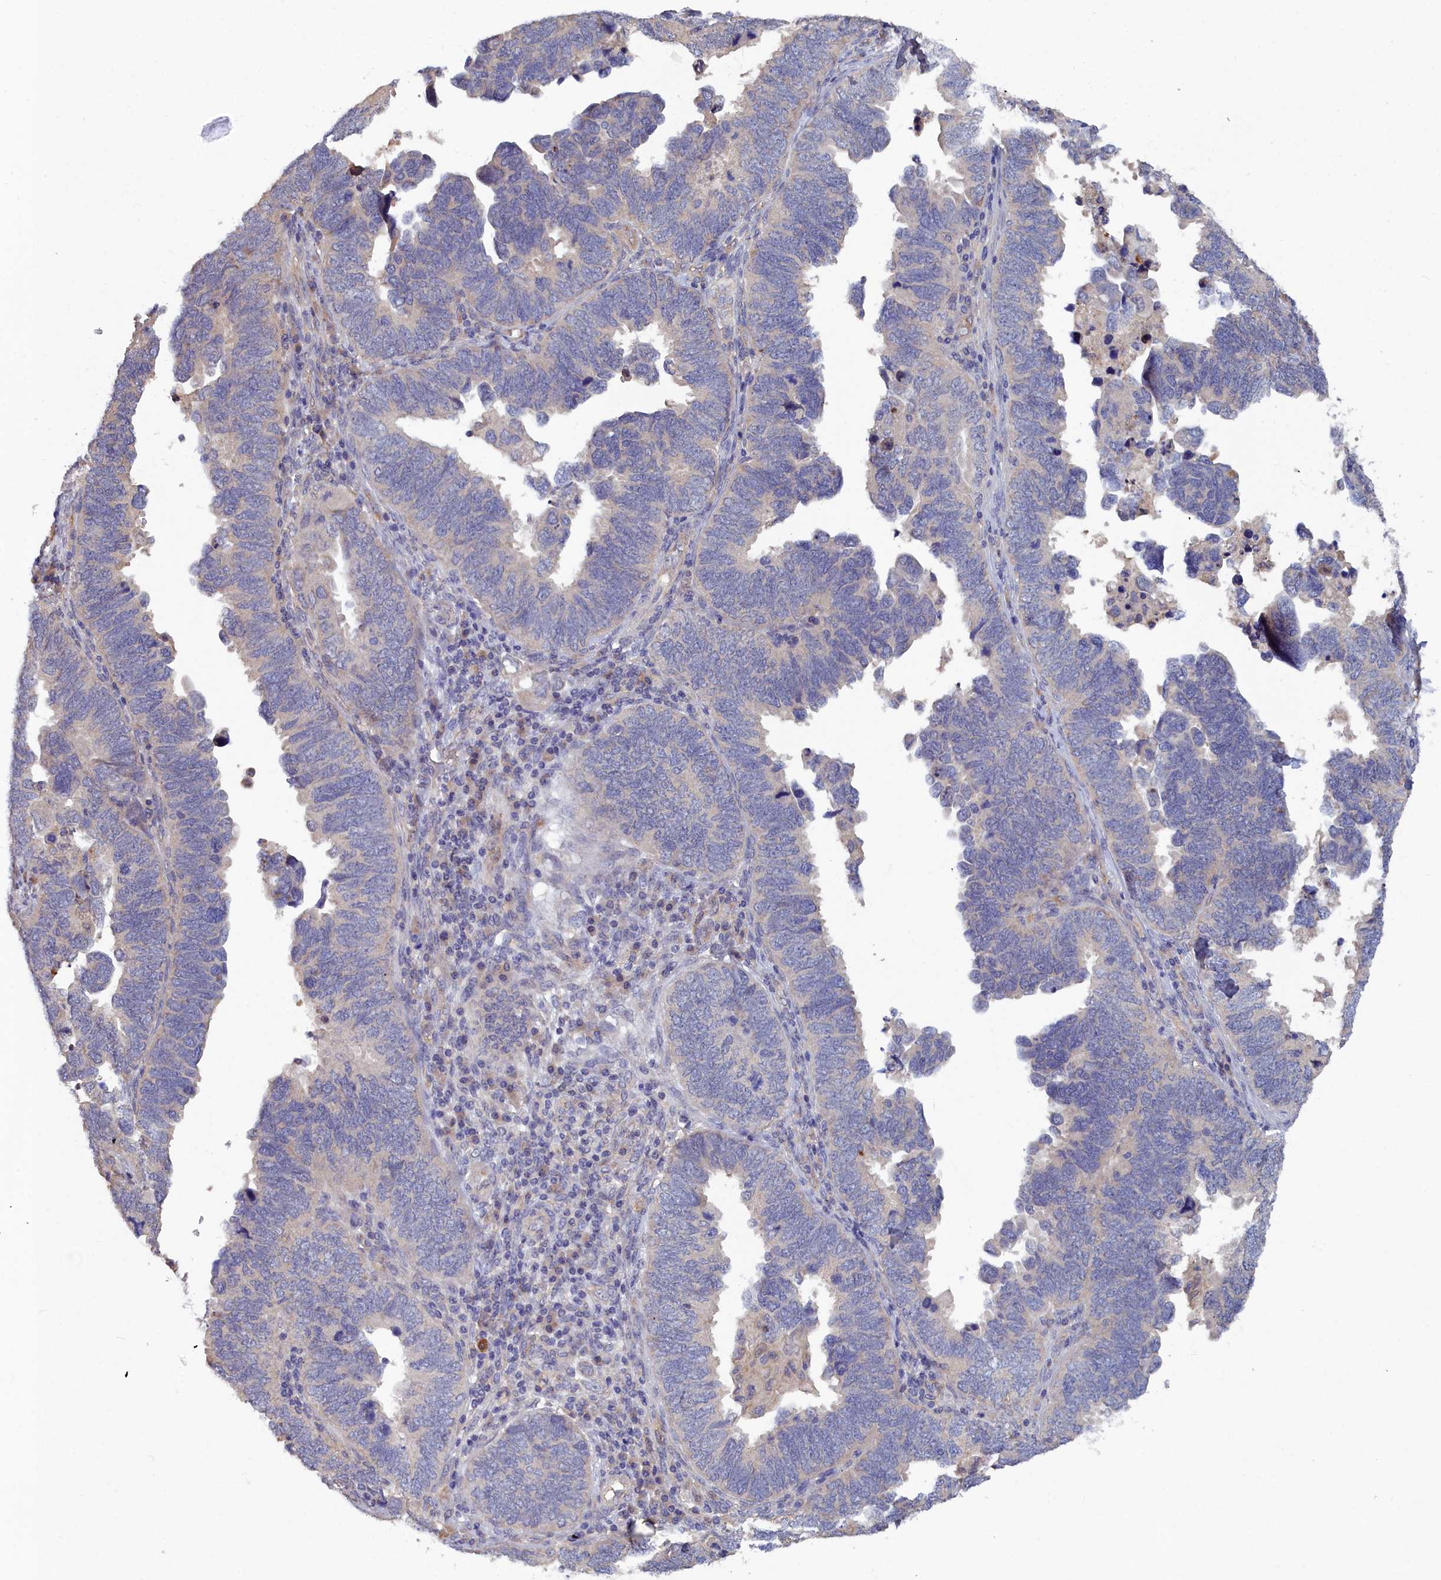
{"staining": {"intensity": "weak", "quantity": "<25%", "location": "cytoplasmic/membranous"}, "tissue": "endometrial cancer", "cell_type": "Tumor cells", "image_type": "cancer", "snomed": [{"axis": "morphology", "description": "Adenocarcinoma, NOS"}, {"axis": "topography", "description": "Endometrium"}], "caption": "Immunohistochemistry (IHC) image of human endometrial cancer stained for a protein (brown), which exhibits no staining in tumor cells.", "gene": "RDX", "patient": {"sex": "female", "age": 79}}